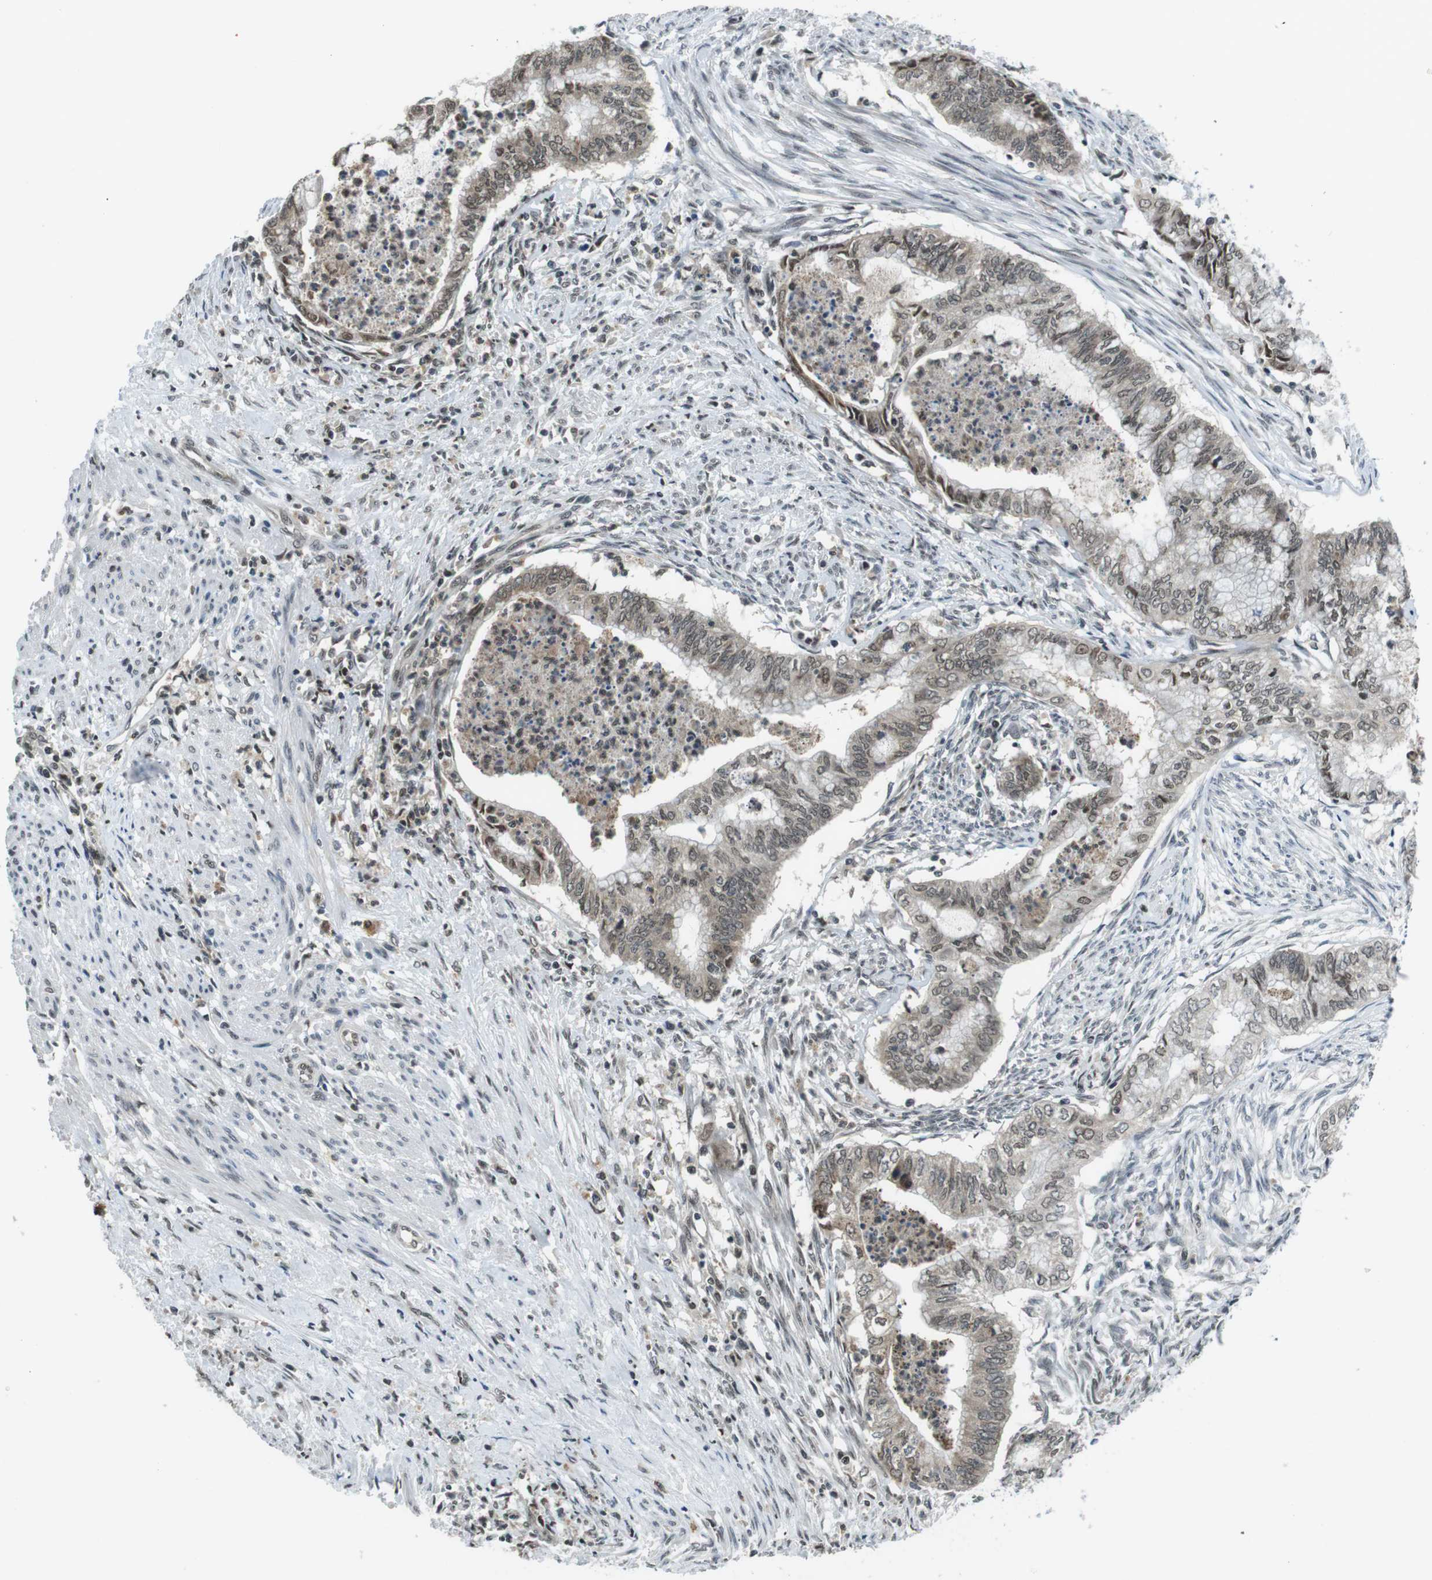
{"staining": {"intensity": "weak", "quantity": ">75%", "location": "cytoplasmic/membranous,nuclear"}, "tissue": "endometrial cancer", "cell_type": "Tumor cells", "image_type": "cancer", "snomed": [{"axis": "morphology", "description": "Necrosis, NOS"}, {"axis": "morphology", "description": "Adenocarcinoma, NOS"}, {"axis": "topography", "description": "Endometrium"}], "caption": "Immunohistochemical staining of endometrial adenocarcinoma exhibits weak cytoplasmic/membranous and nuclear protein staining in about >75% of tumor cells.", "gene": "NEK4", "patient": {"sex": "female", "age": 79}}